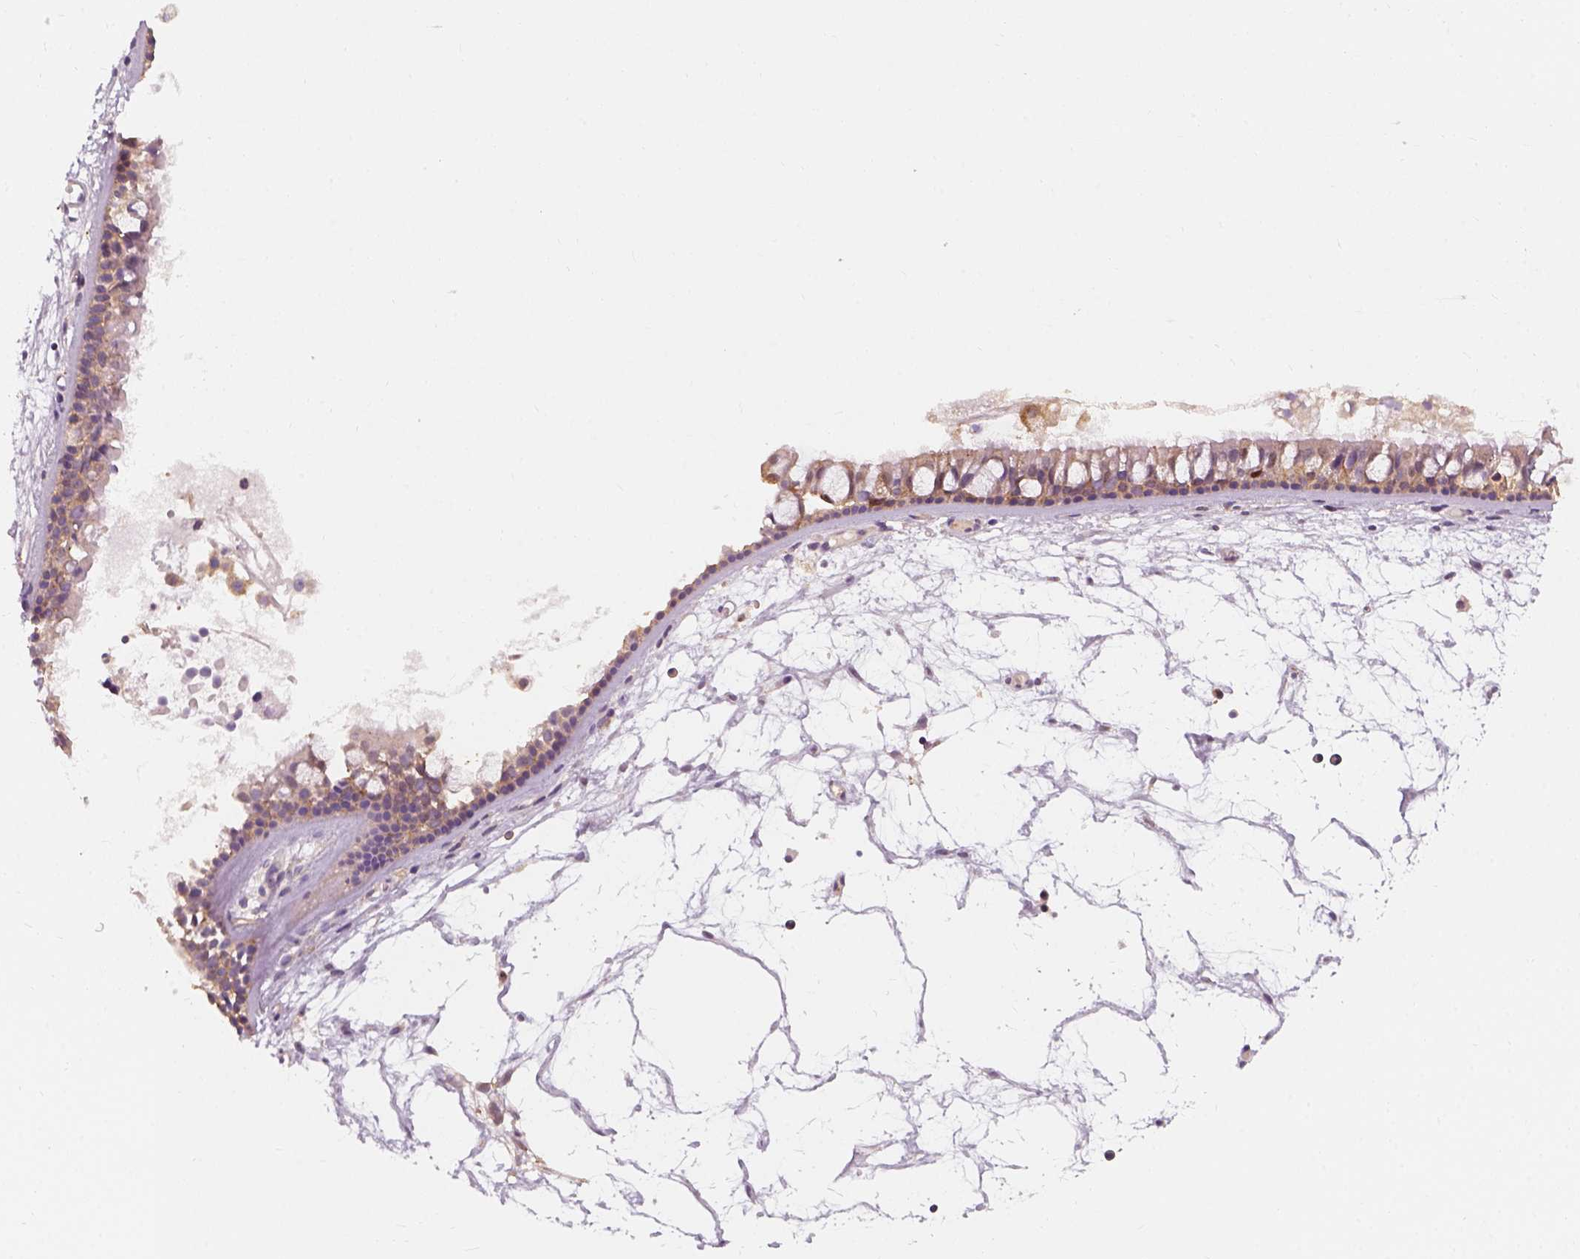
{"staining": {"intensity": "weak", "quantity": ">75%", "location": "cytoplasmic/membranous"}, "tissue": "nasopharynx", "cell_type": "Respiratory epithelial cells", "image_type": "normal", "snomed": [{"axis": "morphology", "description": "Normal tissue, NOS"}, {"axis": "topography", "description": "Nasopharynx"}], "caption": "Immunohistochemistry (IHC) micrograph of unremarkable nasopharynx stained for a protein (brown), which demonstrates low levels of weak cytoplasmic/membranous positivity in approximately >75% of respiratory epithelial cells.", "gene": "SQSTM1", "patient": {"sex": "female", "age": 68}}